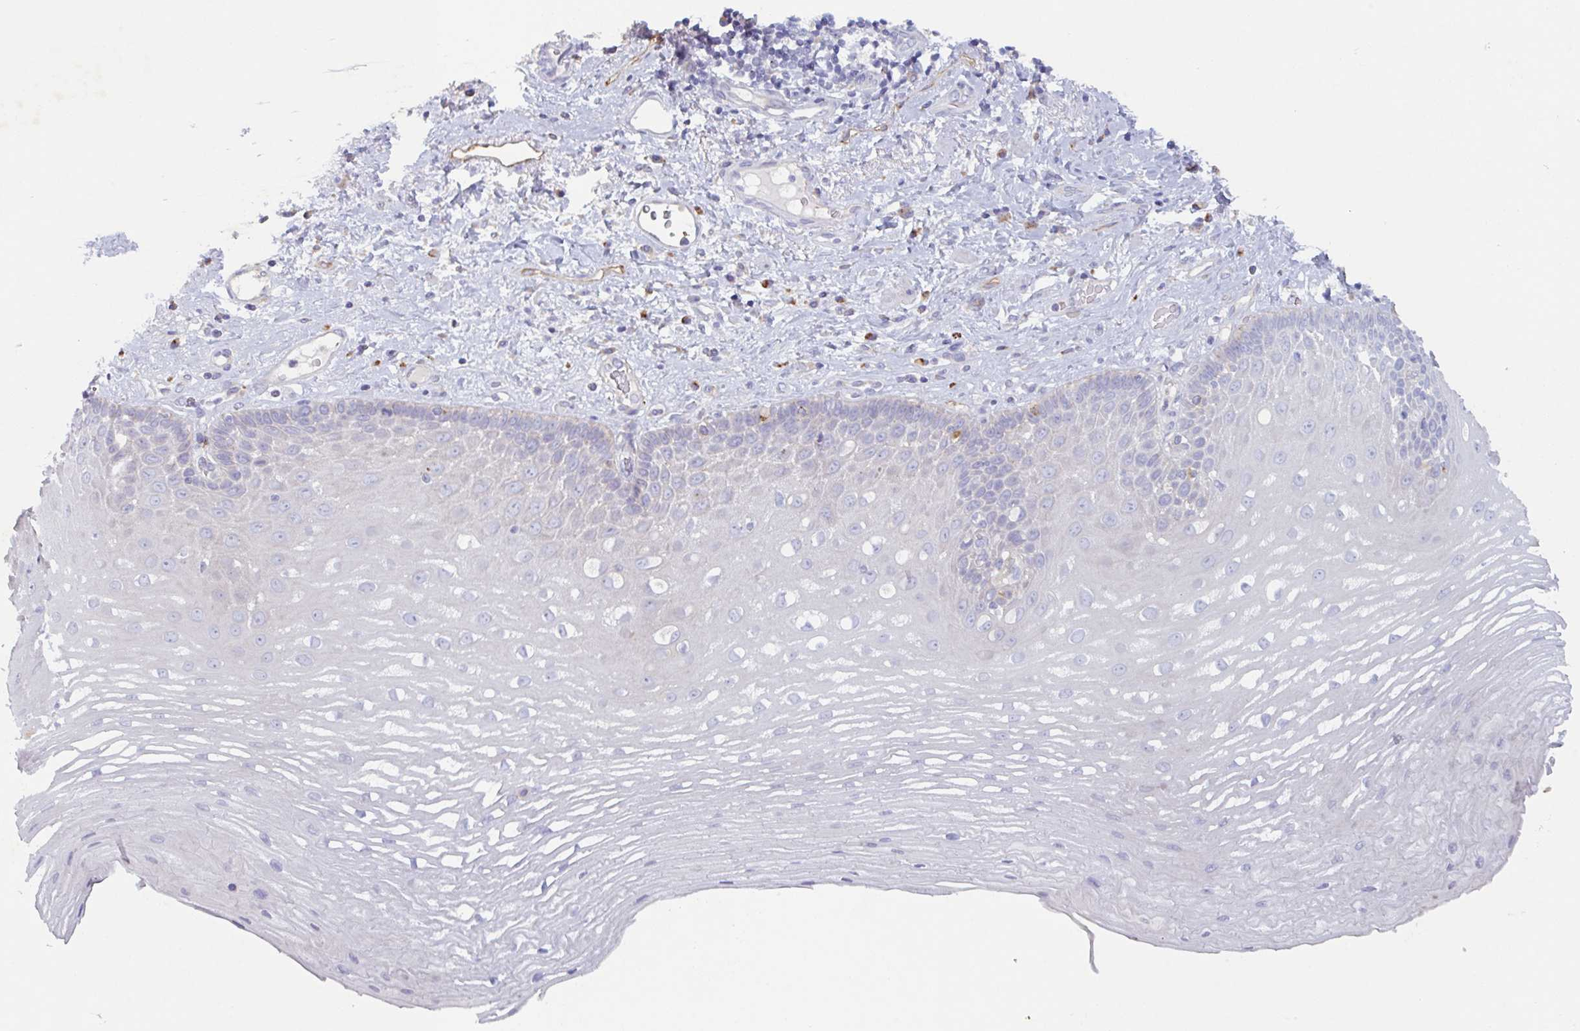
{"staining": {"intensity": "negative", "quantity": "none", "location": "none"}, "tissue": "esophagus", "cell_type": "Squamous epithelial cells", "image_type": "normal", "snomed": [{"axis": "morphology", "description": "Normal tissue, NOS"}, {"axis": "topography", "description": "Esophagus"}], "caption": "The image exhibits no staining of squamous epithelial cells in unremarkable esophagus. (IHC, brightfield microscopy, high magnification).", "gene": "MANBA", "patient": {"sex": "male", "age": 62}}